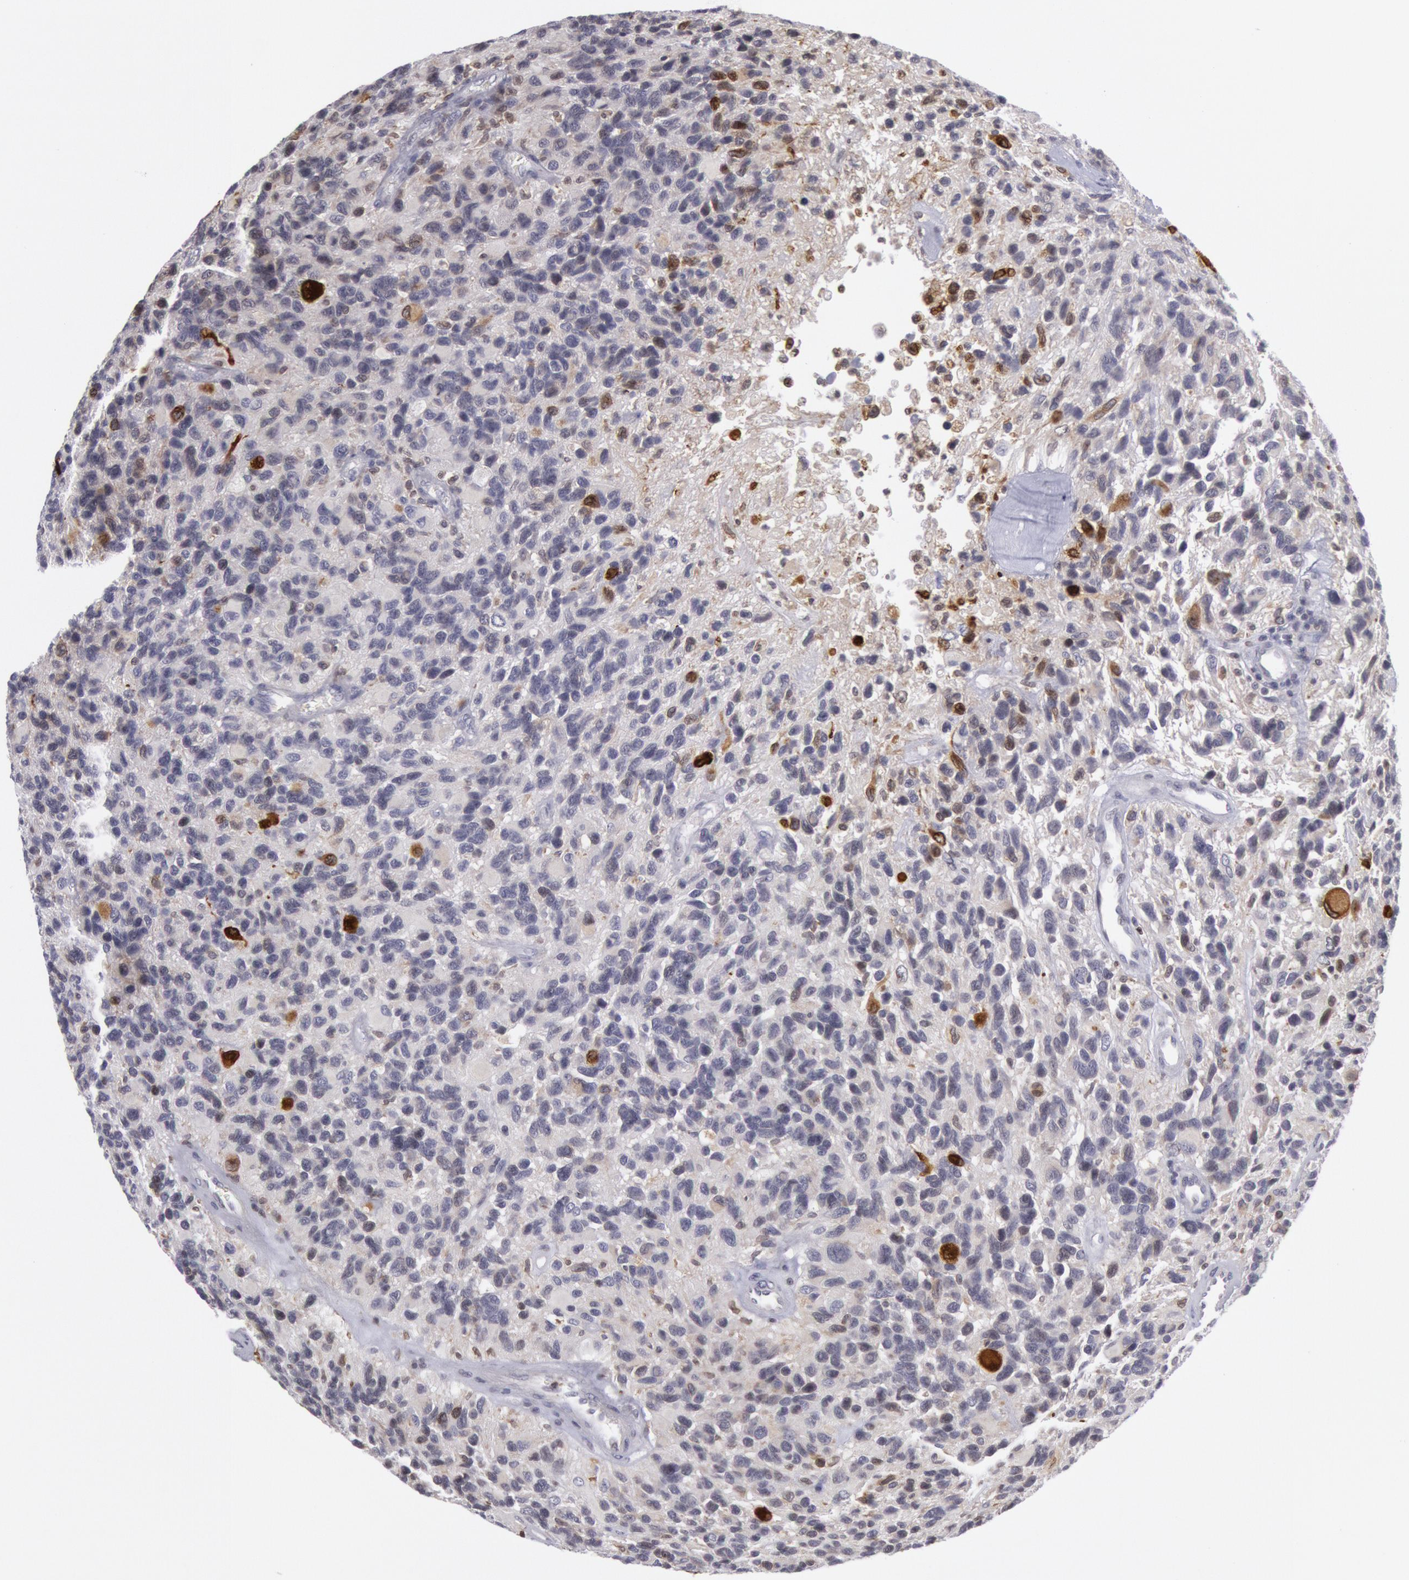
{"staining": {"intensity": "strong", "quantity": "<25%", "location": "cytoplasmic/membranous"}, "tissue": "glioma", "cell_type": "Tumor cells", "image_type": "cancer", "snomed": [{"axis": "morphology", "description": "Glioma, malignant, High grade"}, {"axis": "topography", "description": "Brain"}], "caption": "Strong cytoplasmic/membranous staining for a protein is present in approximately <25% of tumor cells of malignant glioma (high-grade) using IHC.", "gene": "PTGS2", "patient": {"sex": "male", "age": 77}}